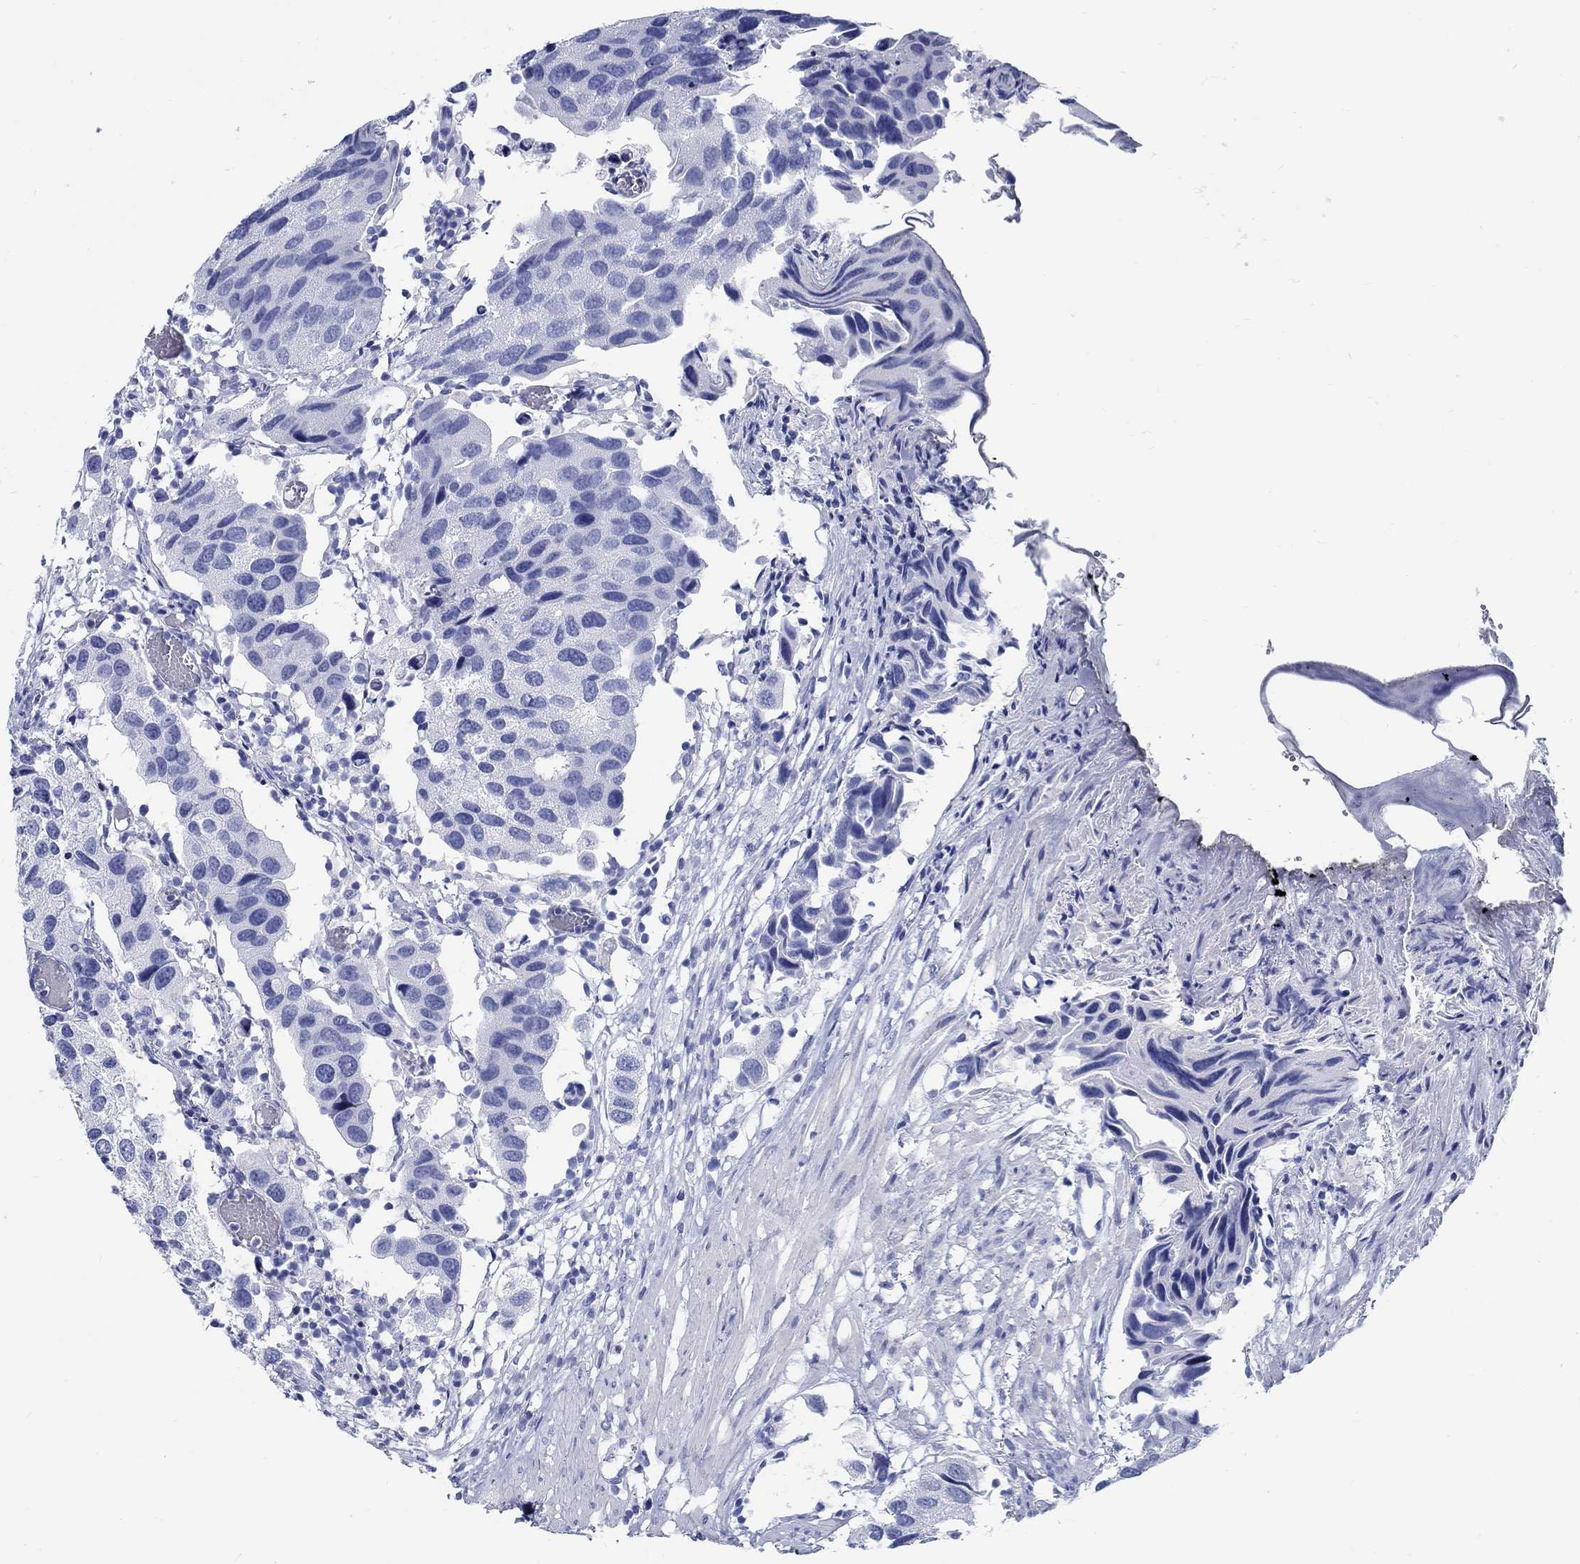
{"staining": {"intensity": "negative", "quantity": "none", "location": "none"}, "tissue": "urothelial cancer", "cell_type": "Tumor cells", "image_type": "cancer", "snomed": [{"axis": "morphology", "description": "Urothelial carcinoma, High grade"}, {"axis": "topography", "description": "Urinary bladder"}], "caption": "High magnification brightfield microscopy of urothelial cancer stained with DAB (3,3'-diaminobenzidine) (brown) and counterstained with hematoxylin (blue): tumor cells show no significant staining.", "gene": "FBXO2", "patient": {"sex": "male", "age": 79}}